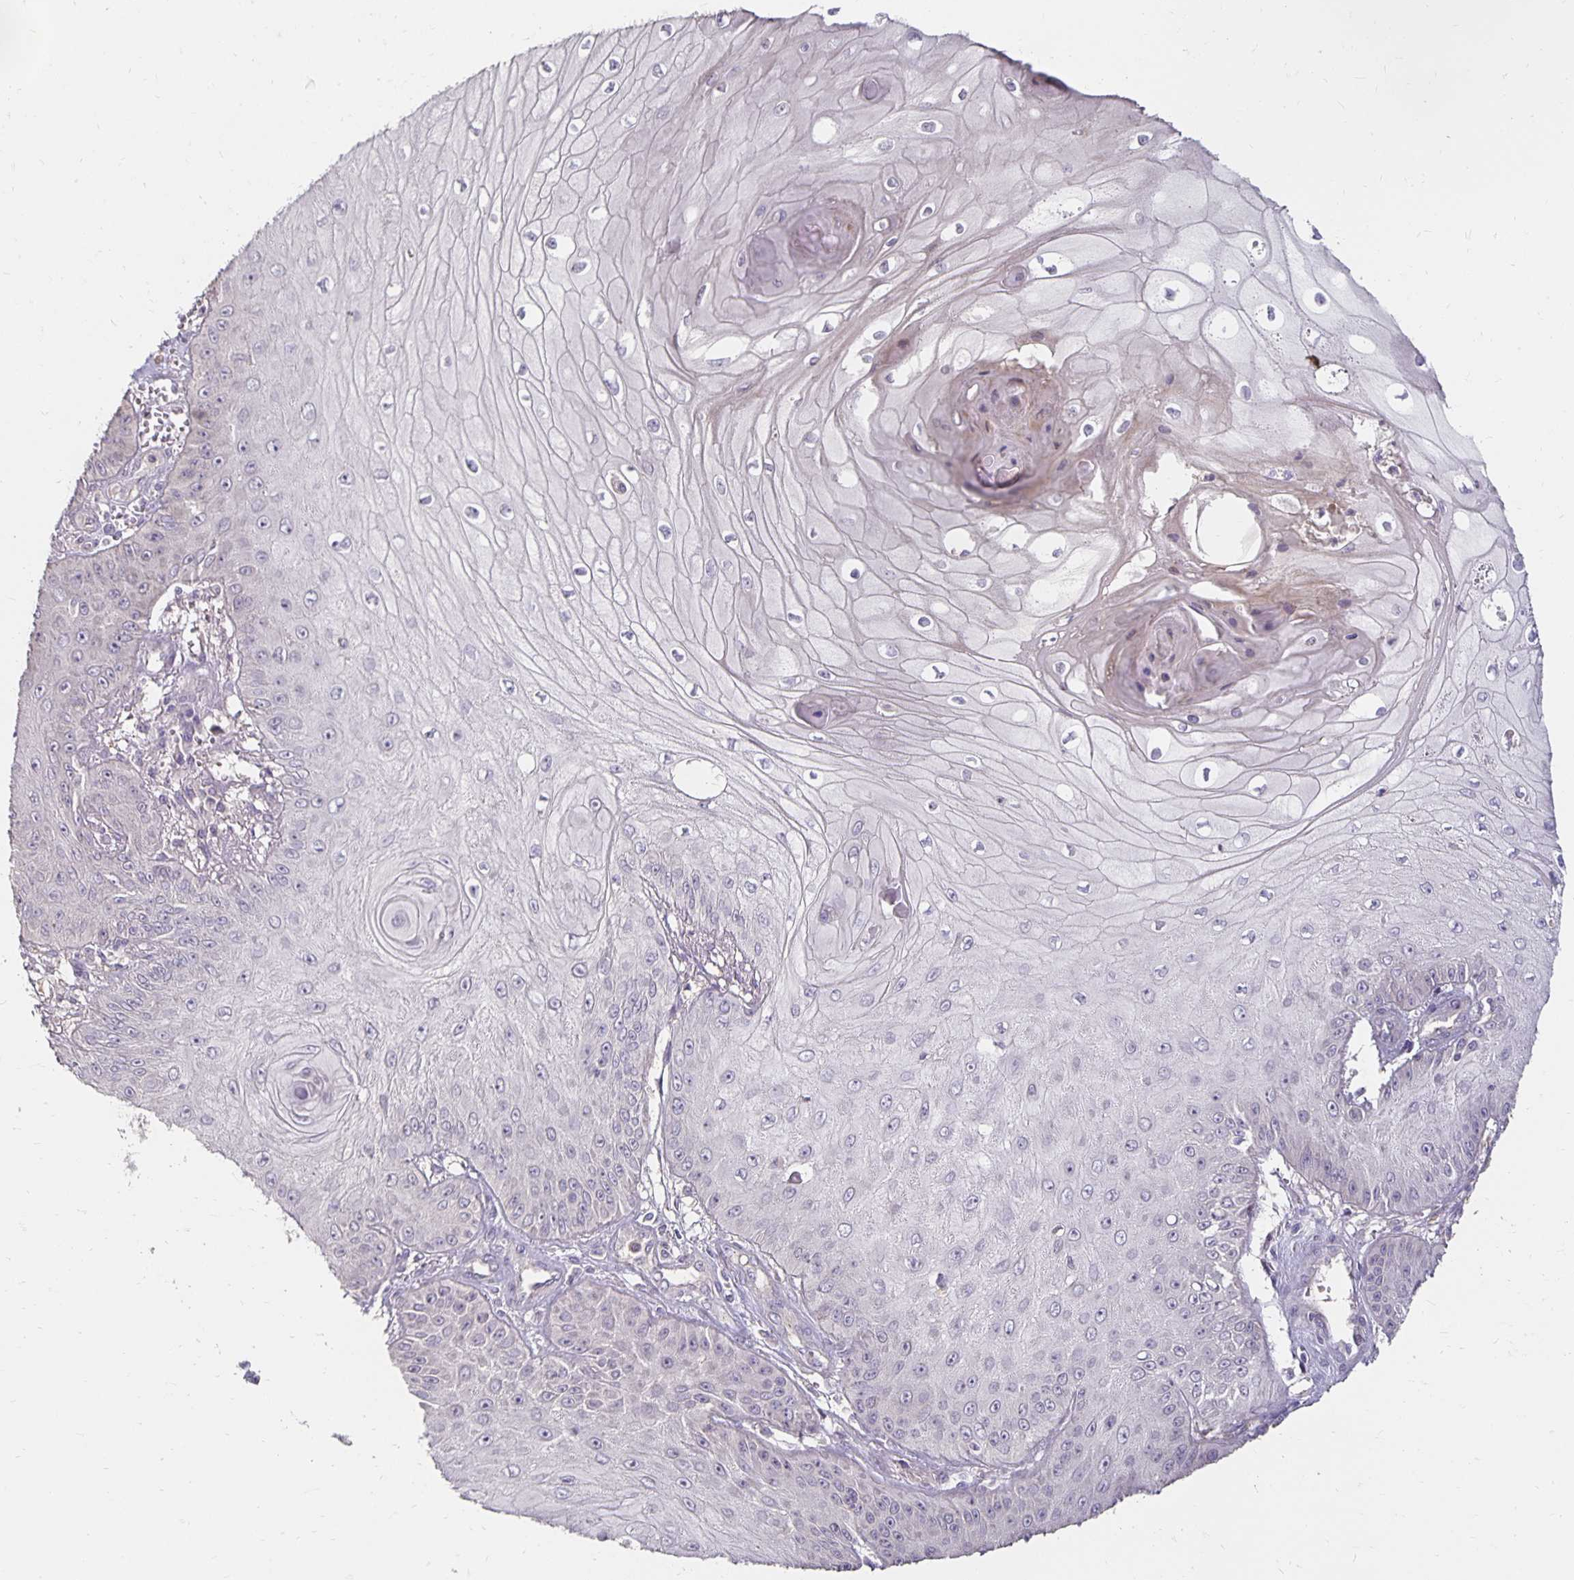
{"staining": {"intensity": "negative", "quantity": "none", "location": "none"}, "tissue": "skin cancer", "cell_type": "Tumor cells", "image_type": "cancer", "snomed": [{"axis": "morphology", "description": "Squamous cell carcinoma, NOS"}, {"axis": "topography", "description": "Skin"}], "caption": "Skin cancer was stained to show a protein in brown. There is no significant expression in tumor cells.", "gene": "CST6", "patient": {"sex": "male", "age": 70}}